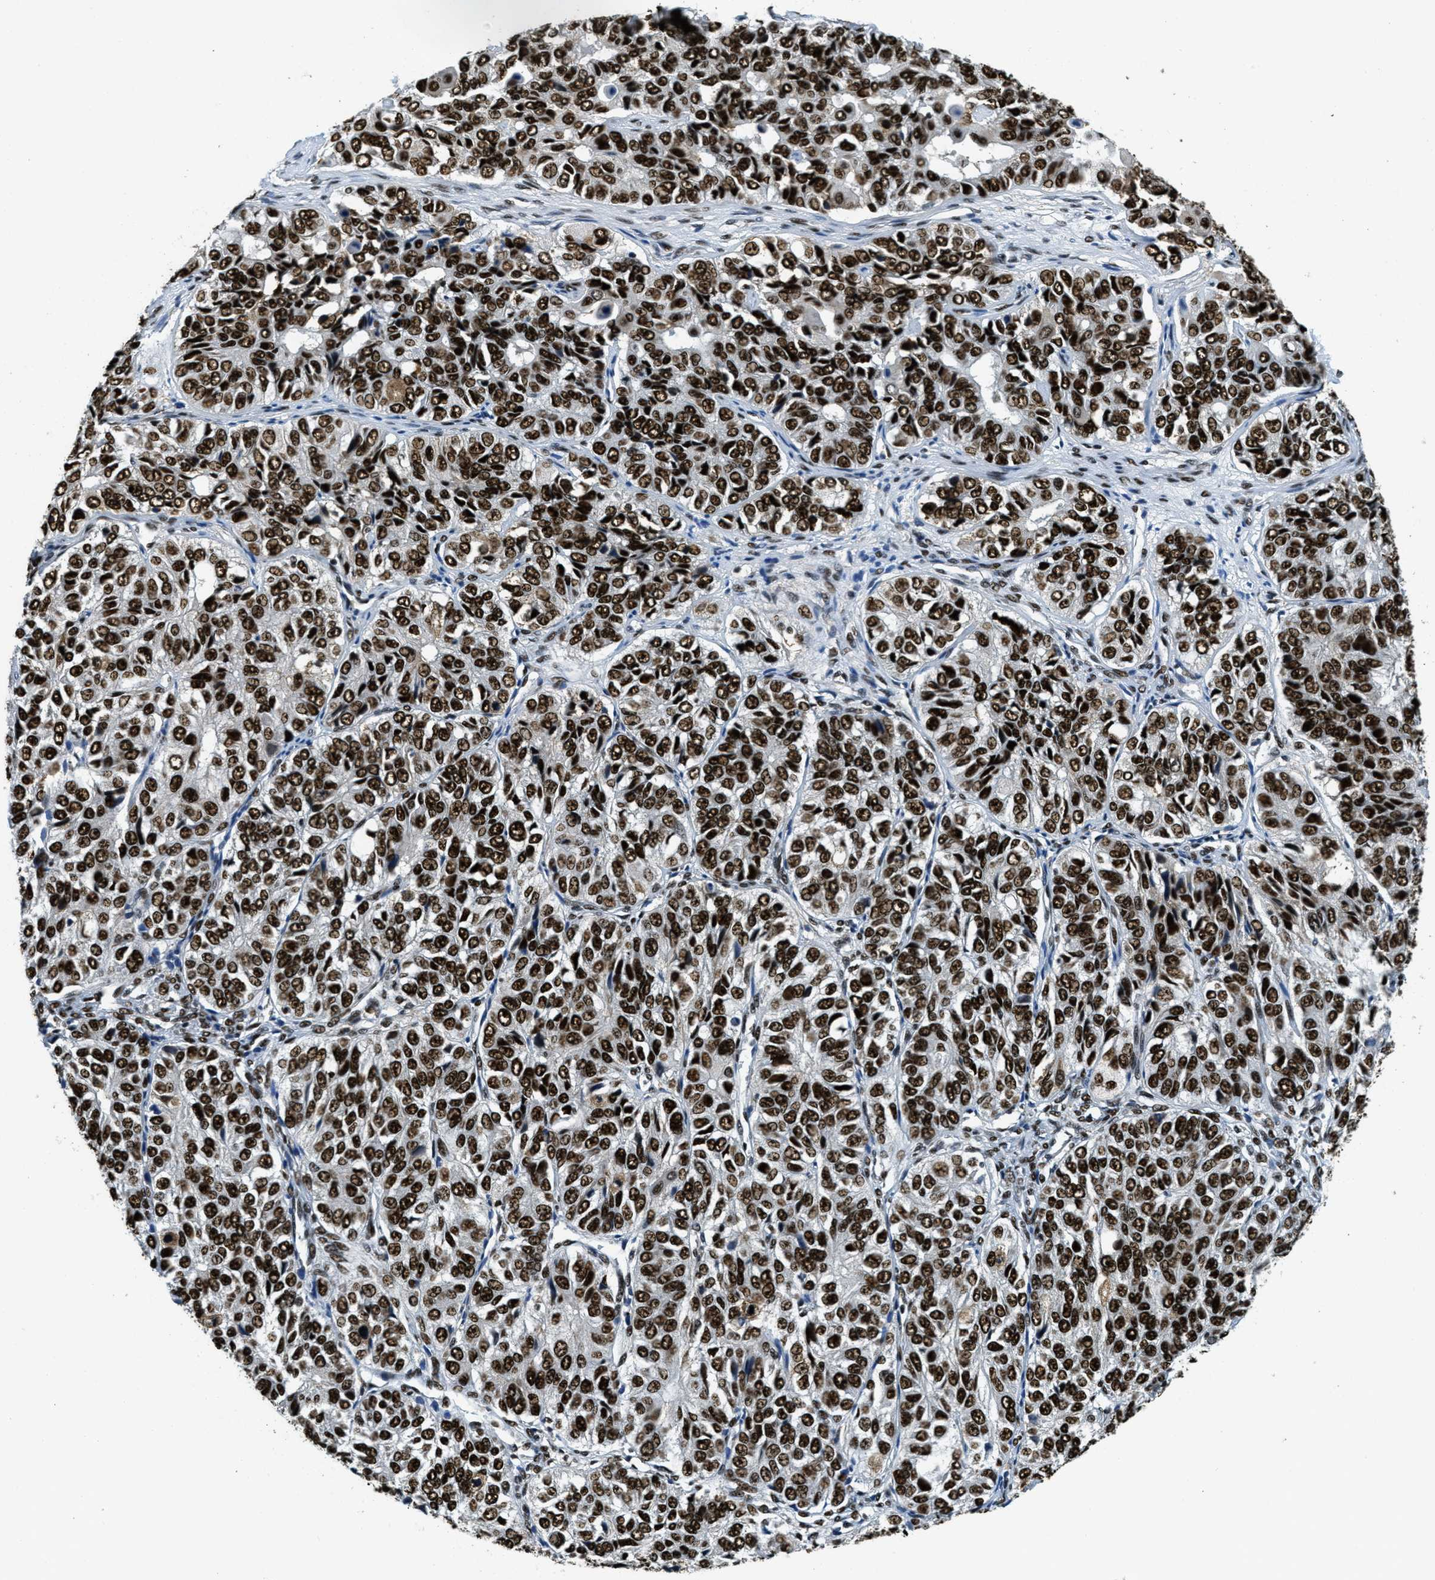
{"staining": {"intensity": "strong", "quantity": ">75%", "location": "nuclear"}, "tissue": "ovarian cancer", "cell_type": "Tumor cells", "image_type": "cancer", "snomed": [{"axis": "morphology", "description": "Carcinoma, endometroid"}, {"axis": "topography", "description": "Ovary"}], "caption": "Endometroid carcinoma (ovarian) stained with DAB IHC reveals high levels of strong nuclear positivity in approximately >75% of tumor cells. The protein is shown in brown color, while the nuclei are stained blue.", "gene": "SSB", "patient": {"sex": "female", "age": 51}}